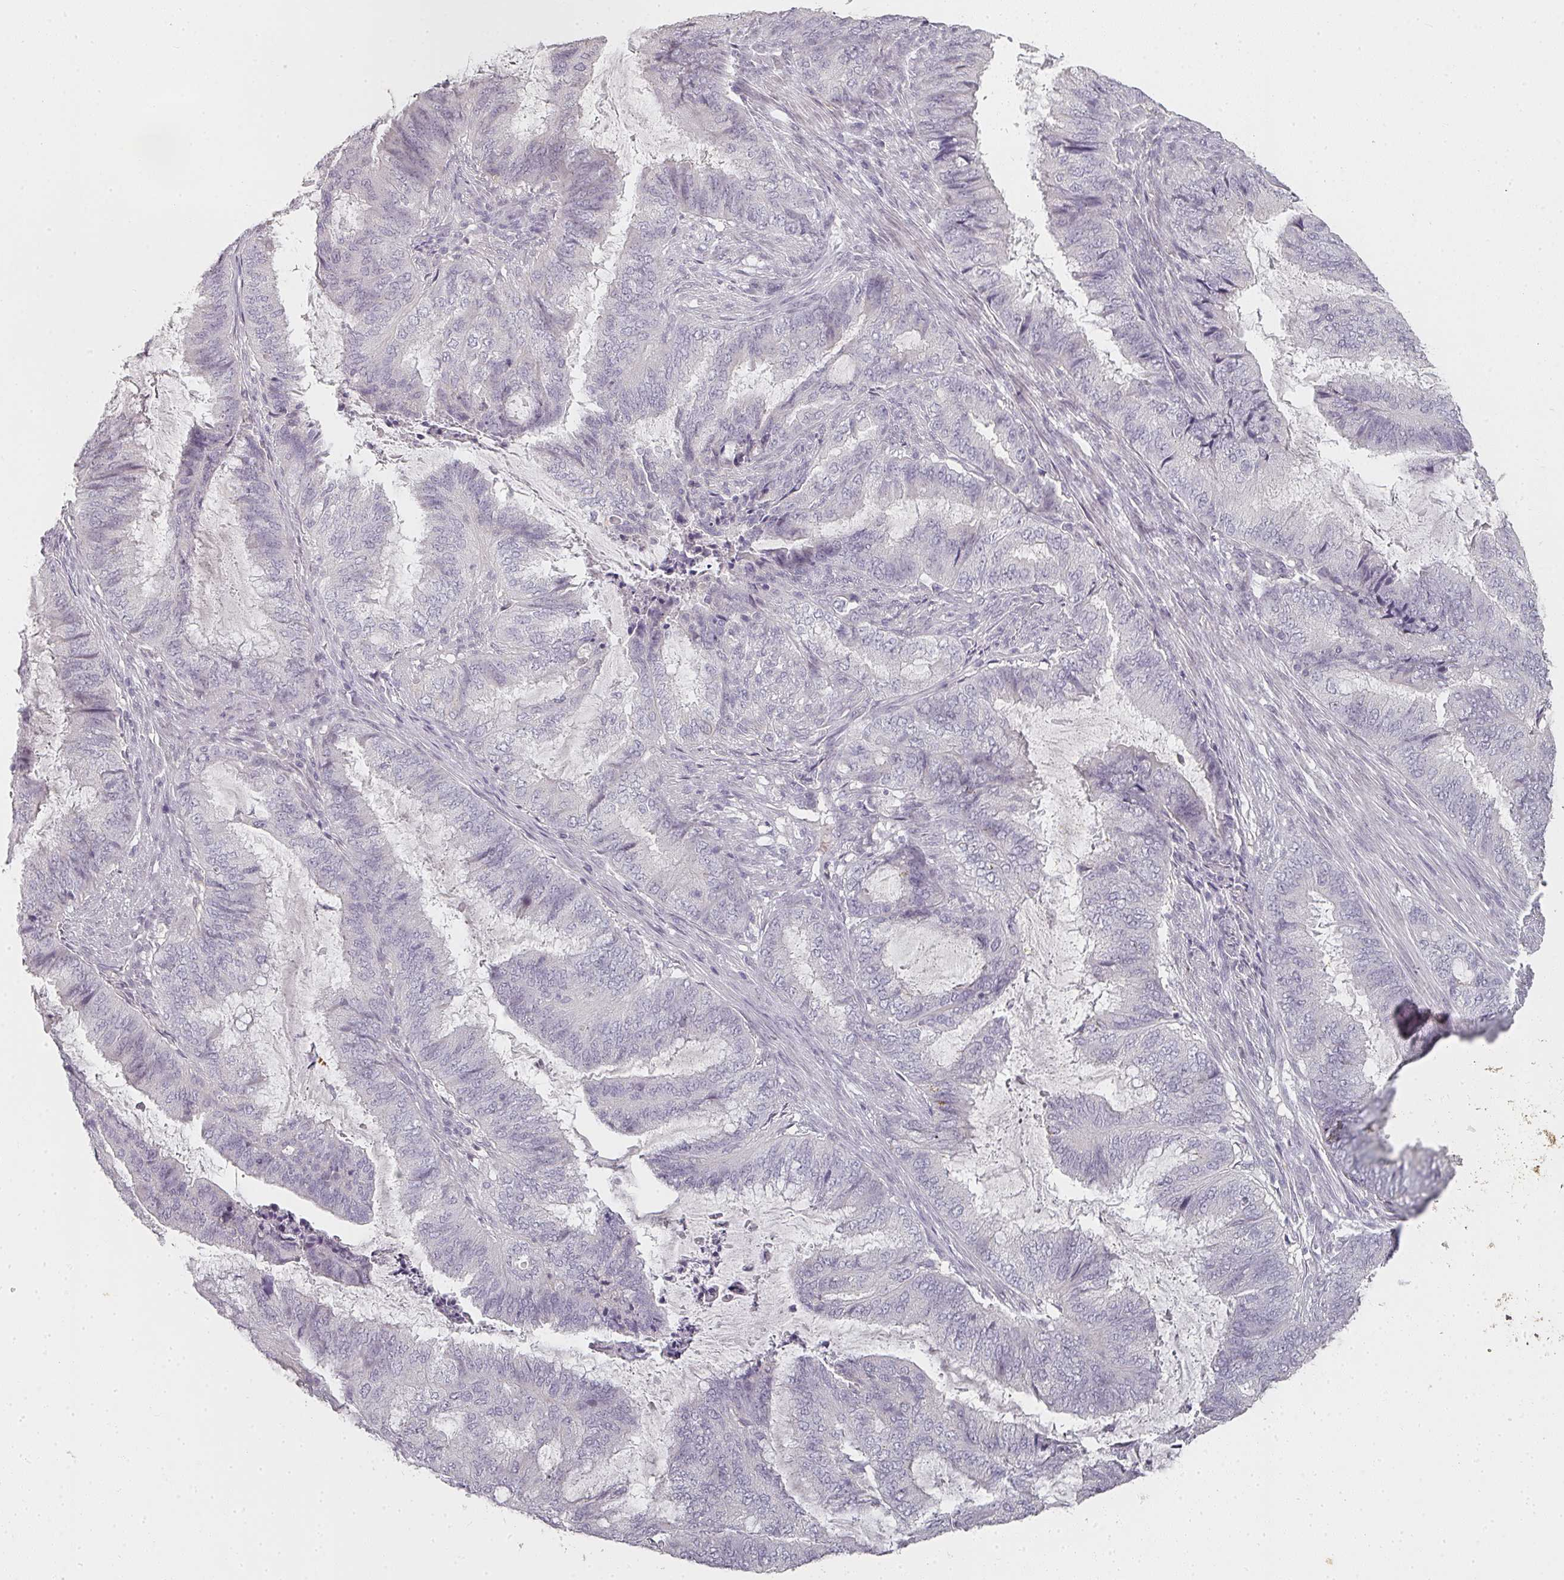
{"staining": {"intensity": "weak", "quantity": "<25%", "location": "nuclear"}, "tissue": "endometrial cancer", "cell_type": "Tumor cells", "image_type": "cancer", "snomed": [{"axis": "morphology", "description": "Adenocarcinoma, NOS"}, {"axis": "topography", "description": "Endometrium"}], "caption": "This is an IHC photomicrograph of endometrial adenocarcinoma. There is no positivity in tumor cells.", "gene": "SHISA2", "patient": {"sex": "female", "age": 51}}